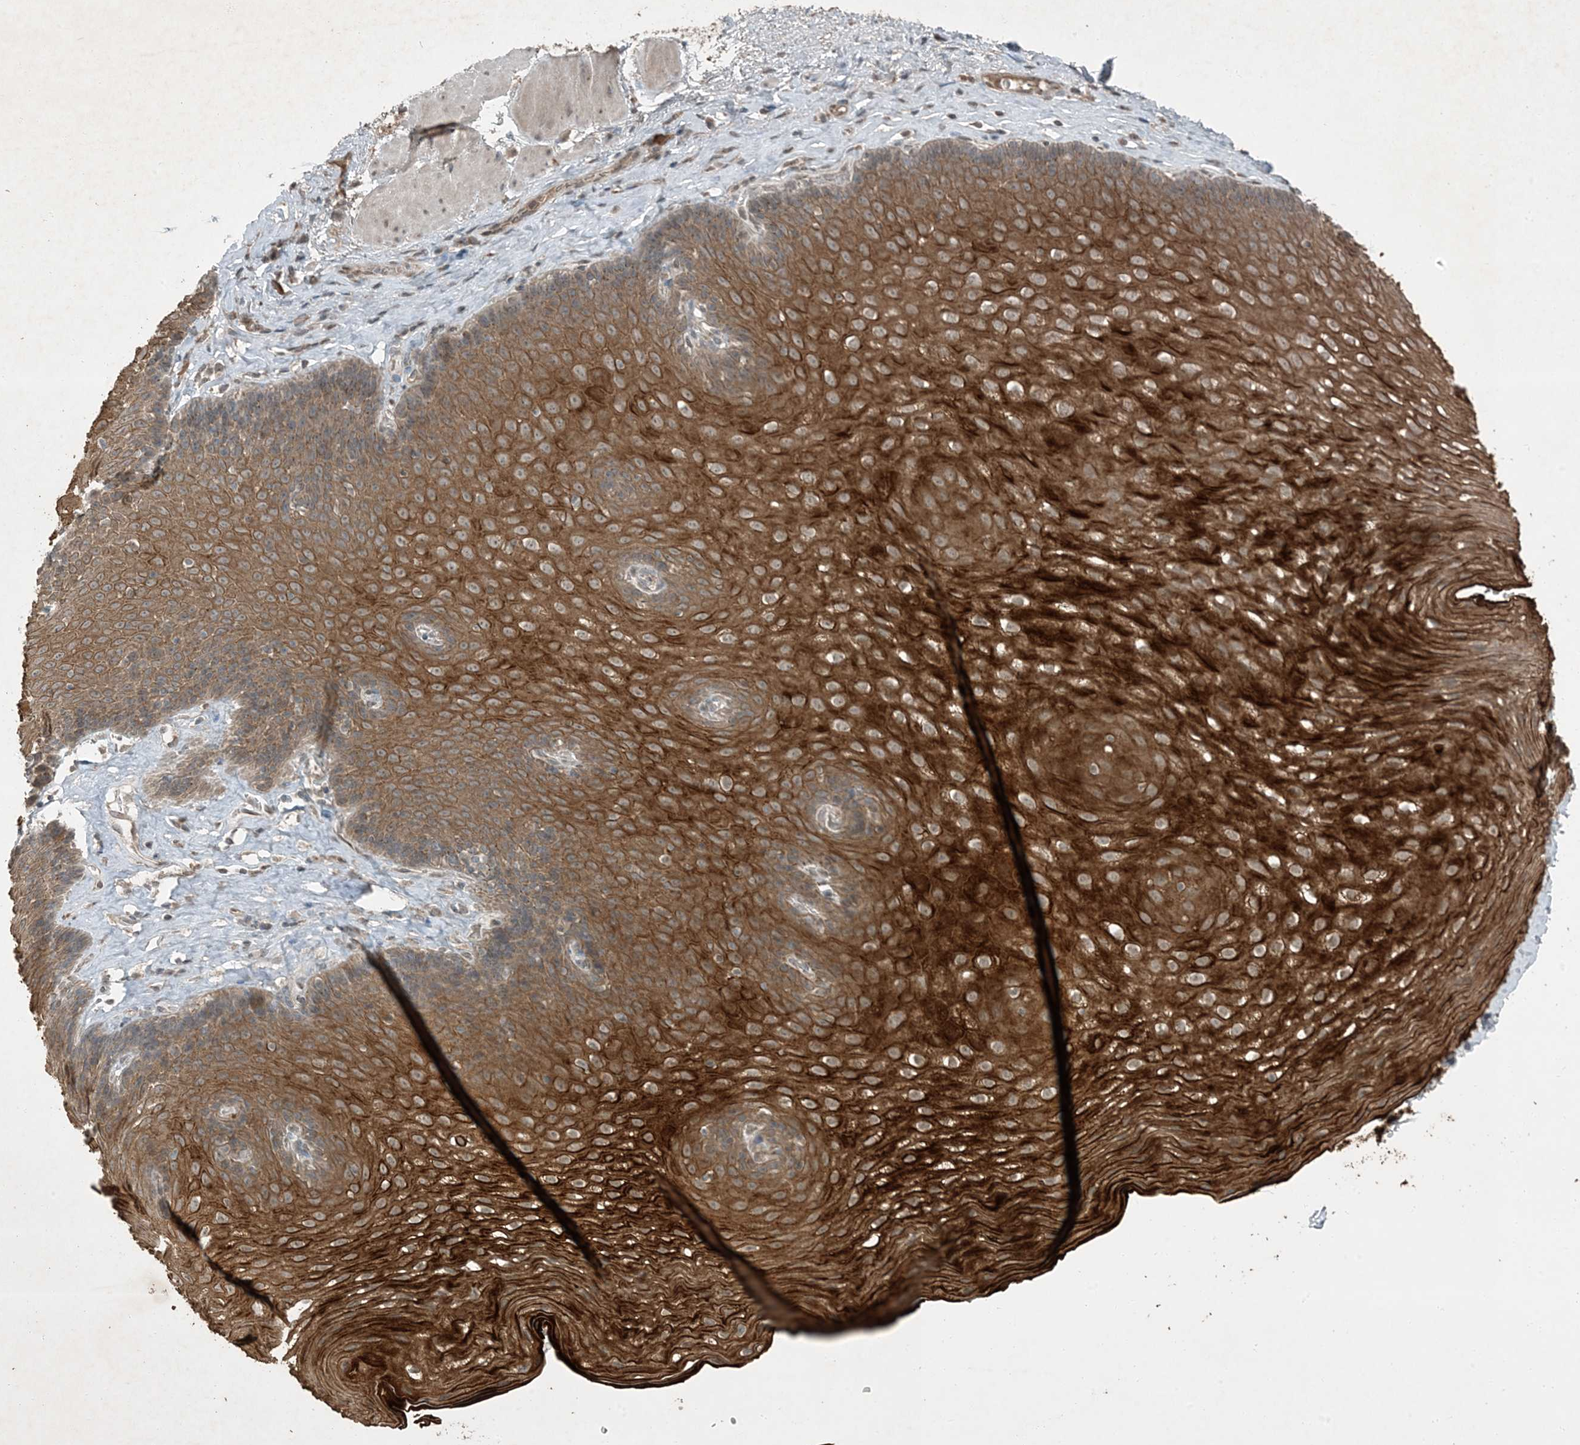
{"staining": {"intensity": "strong", "quantity": ">75%", "location": "cytoplasmic/membranous"}, "tissue": "esophagus", "cell_type": "Squamous epithelial cells", "image_type": "normal", "snomed": [{"axis": "morphology", "description": "Normal tissue, NOS"}, {"axis": "topography", "description": "Esophagus"}], "caption": "Immunohistochemical staining of unremarkable human esophagus demonstrates high levels of strong cytoplasmic/membranous staining in about >75% of squamous epithelial cells. (brown staining indicates protein expression, while blue staining denotes nuclei).", "gene": "MDN1", "patient": {"sex": "female", "age": 66}}